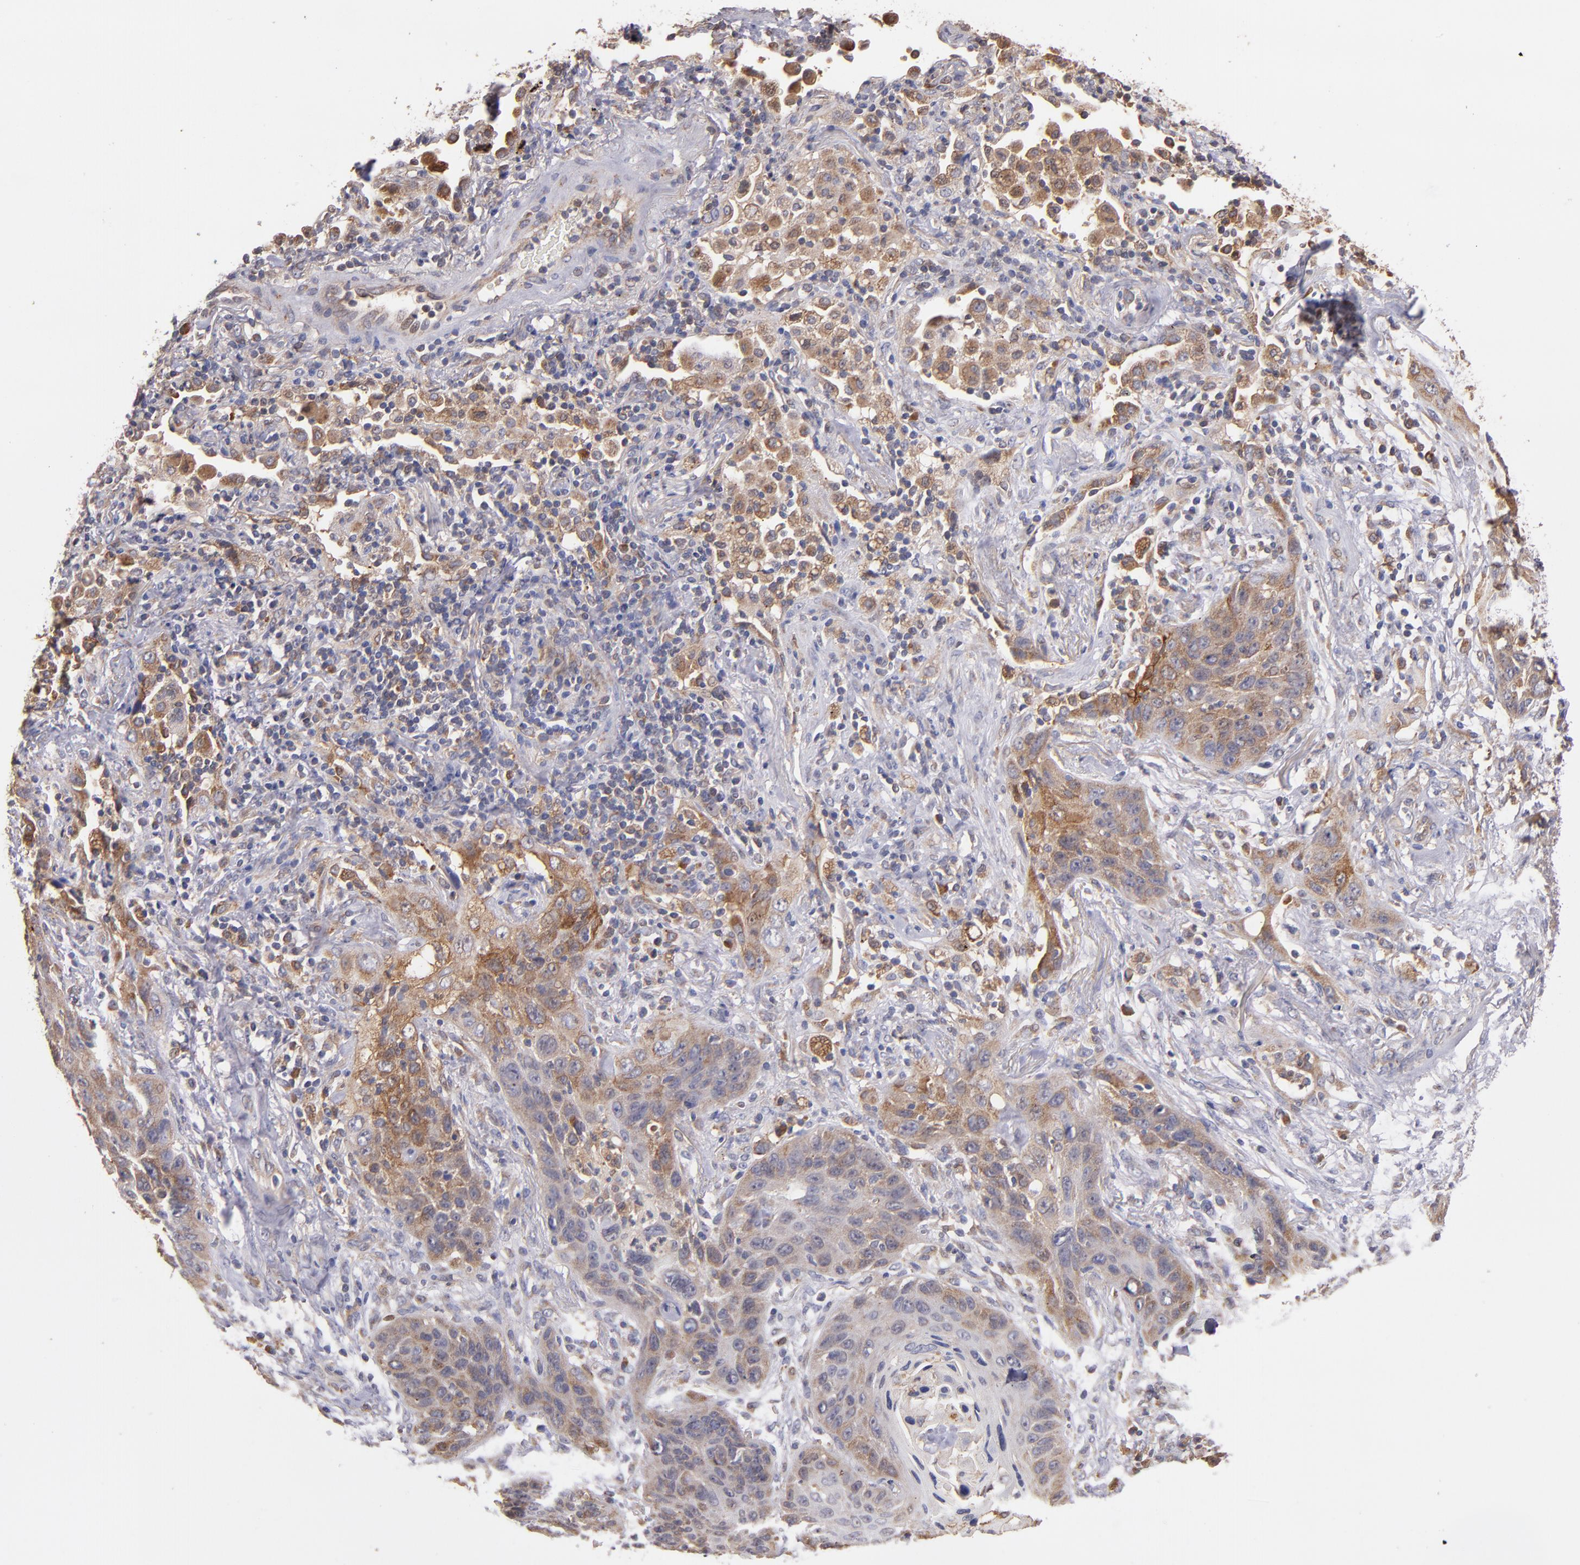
{"staining": {"intensity": "moderate", "quantity": "25%-75%", "location": "cytoplasmic/membranous"}, "tissue": "lung cancer", "cell_type": "Tumor cells", "image_type": "cancer", "snomed": [{"axis": "morphology", "description": "Squamous cell carcinoma, NOS"}, {"axis": "topography", "description": "Lung"}], "caption": "This is an image of immunohistochemistry staining of lung cancer, which shows moderate staining in the cytoplasmic/membranous of tumor cells.", "gene": "IFIH1", "patient": {"sex": "female", "age": 67}}